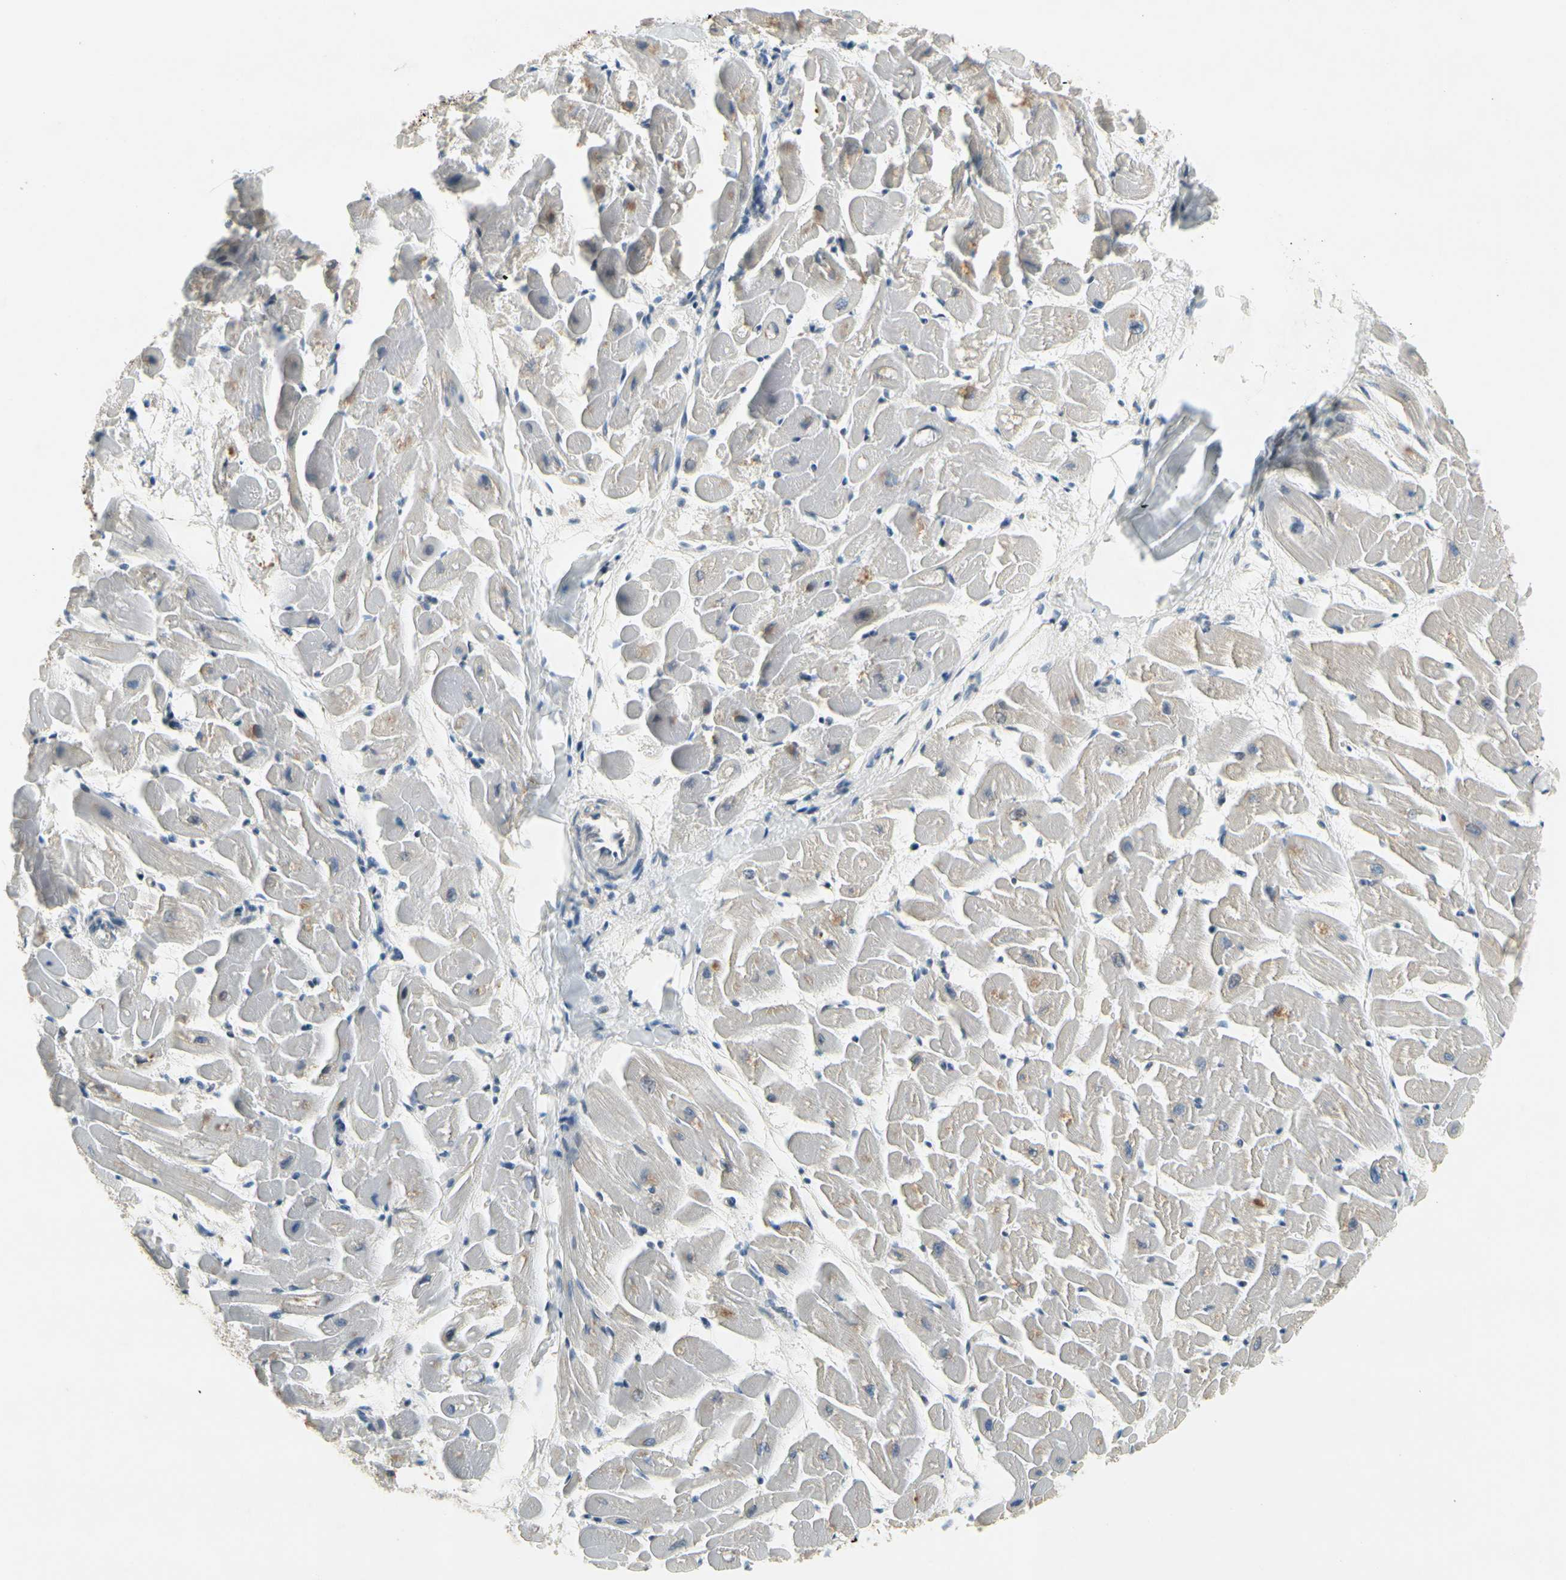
{"staining": {"intensity": "moderate", "quantity": "<25%", "location": "cytoplasmic/membranous"}, "tissue": "heart muscle", "cell_type": "Cardiomyocytes", "image_type": "normal", "snomed": [{"axis": "morphology", "description": "Normal tissue, NOS"}, {"axis": "topography", "description": "Heart"}], "caption": "High-magnification brightfield microscopy of unremarkable heart muscle stained with DAB (brown) and counterstained with hematoxylin (blue). cardiomyocytes exhibit moderate cytoplasmic/membranous staining is seen in about<25% of cells.", "gene": "PIP5K1B", "patient": {"sex": "female", "age": 19}}